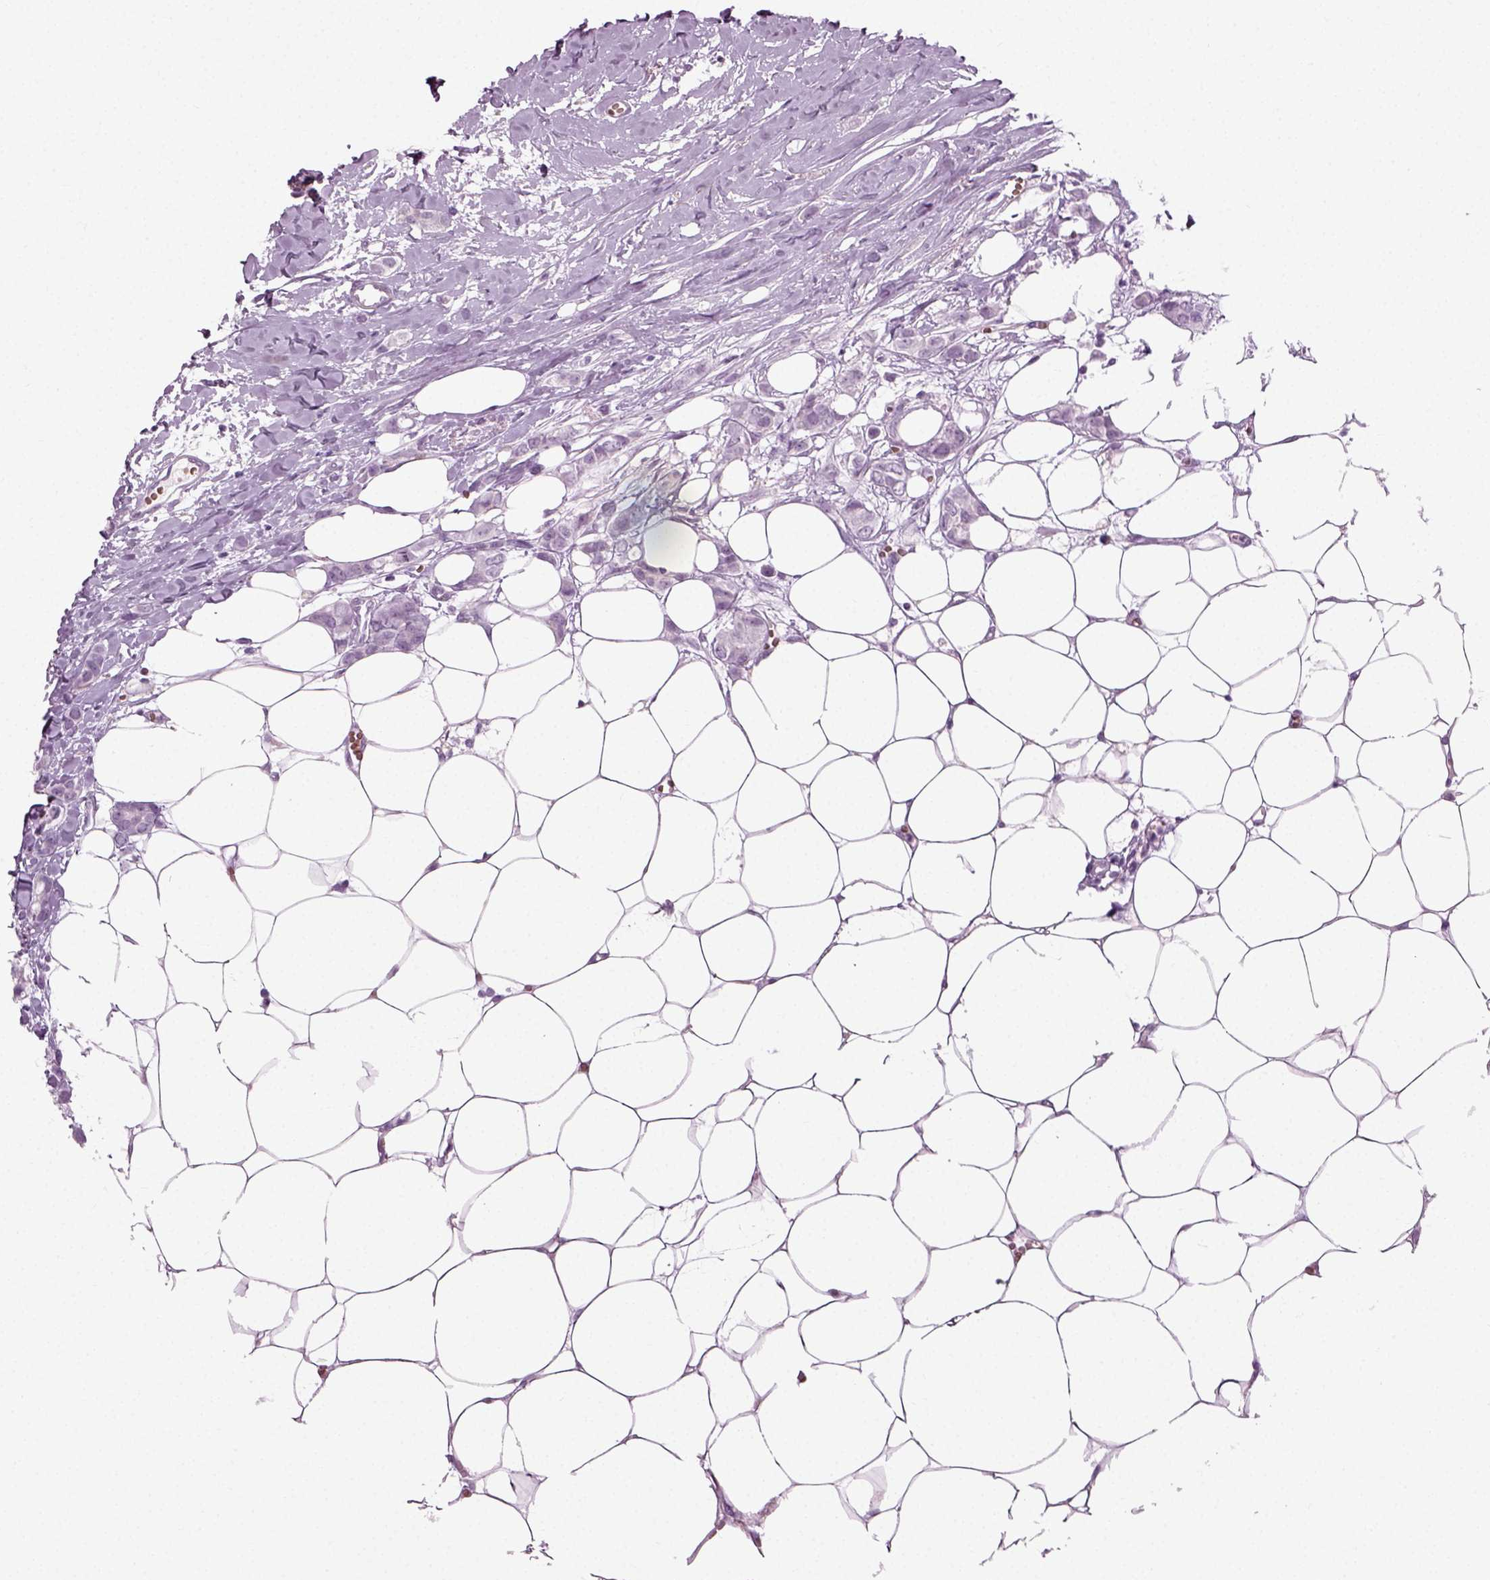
{"staining": {"intensity": "negative", "quantity": "none", "location": "none"}, "tissue": "breast cancer", "cell_type": "Tumor cells", "image_type": "cancer", "snomed": [{"axis": "morphology", "description": "Duct carcinoma"}, {"axis": "topography", "description": "Breast"}], "caption": "This is a micrograph of immunohistochemistry (IHC) staining of breast cancer (intraductal carcinoma), which shows no positivity in tumor cells.", "gene": "ZC2HC1C", "patient": {"sex": "female", "age": 85}}